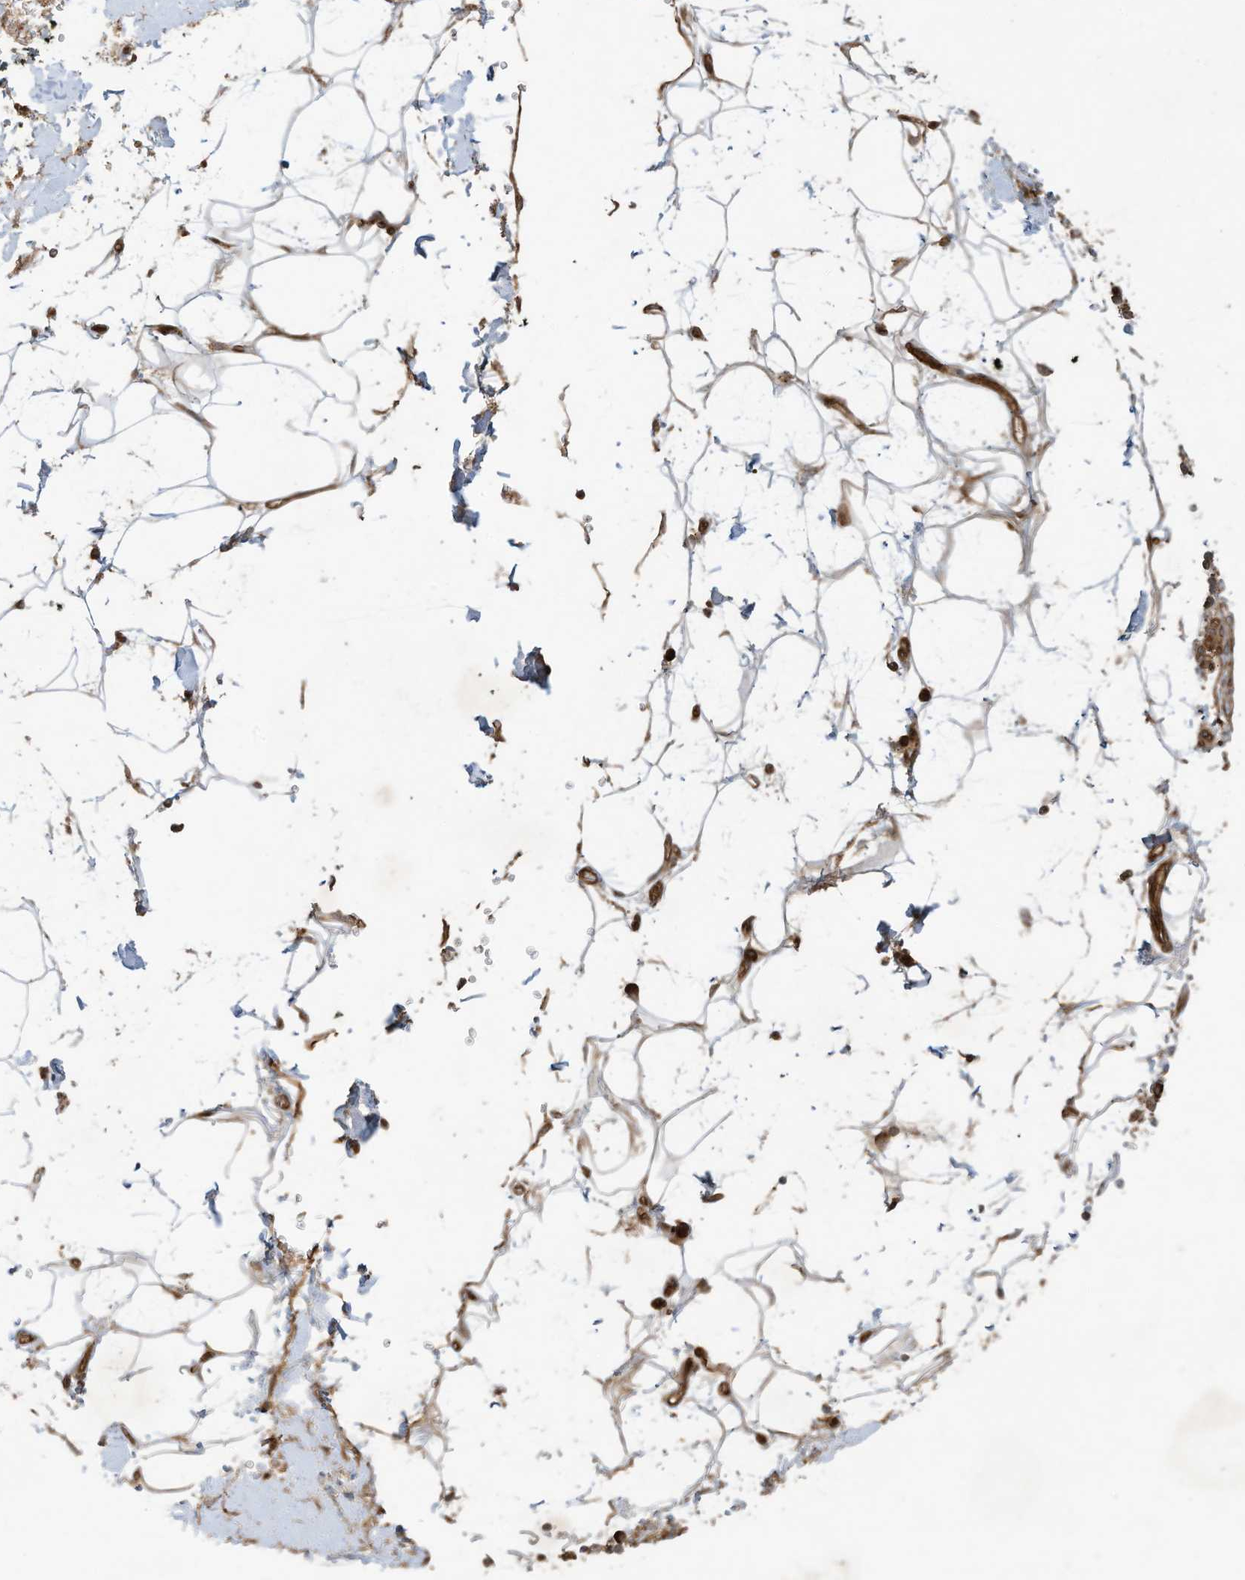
{"staining": {"intensity": "negative", "quantity": "none", "location": "none"}, "tissue": "adipose tissue", "cell_type": "Adipocytes", "image_type": "normal", "snomed": [{"axis": "morphology", "description": "Normal tissue, NOS"}, {"axis": "morphology", "description": "Adenocarcinoma, NOS"}, {"axis": "topography", "description": "Pancreas"}, {"axis": "topography", "description": "Peripheral nerve tissue"}], "caption": "High power microscopy photomicrograph of an immunohistochemistry (IHC) photomicrograph of normal adipose tissue, revealing no significant staining in adipocytes.", "gene": "DDIT4", "patient": {"sex": "male", "age": 59}}